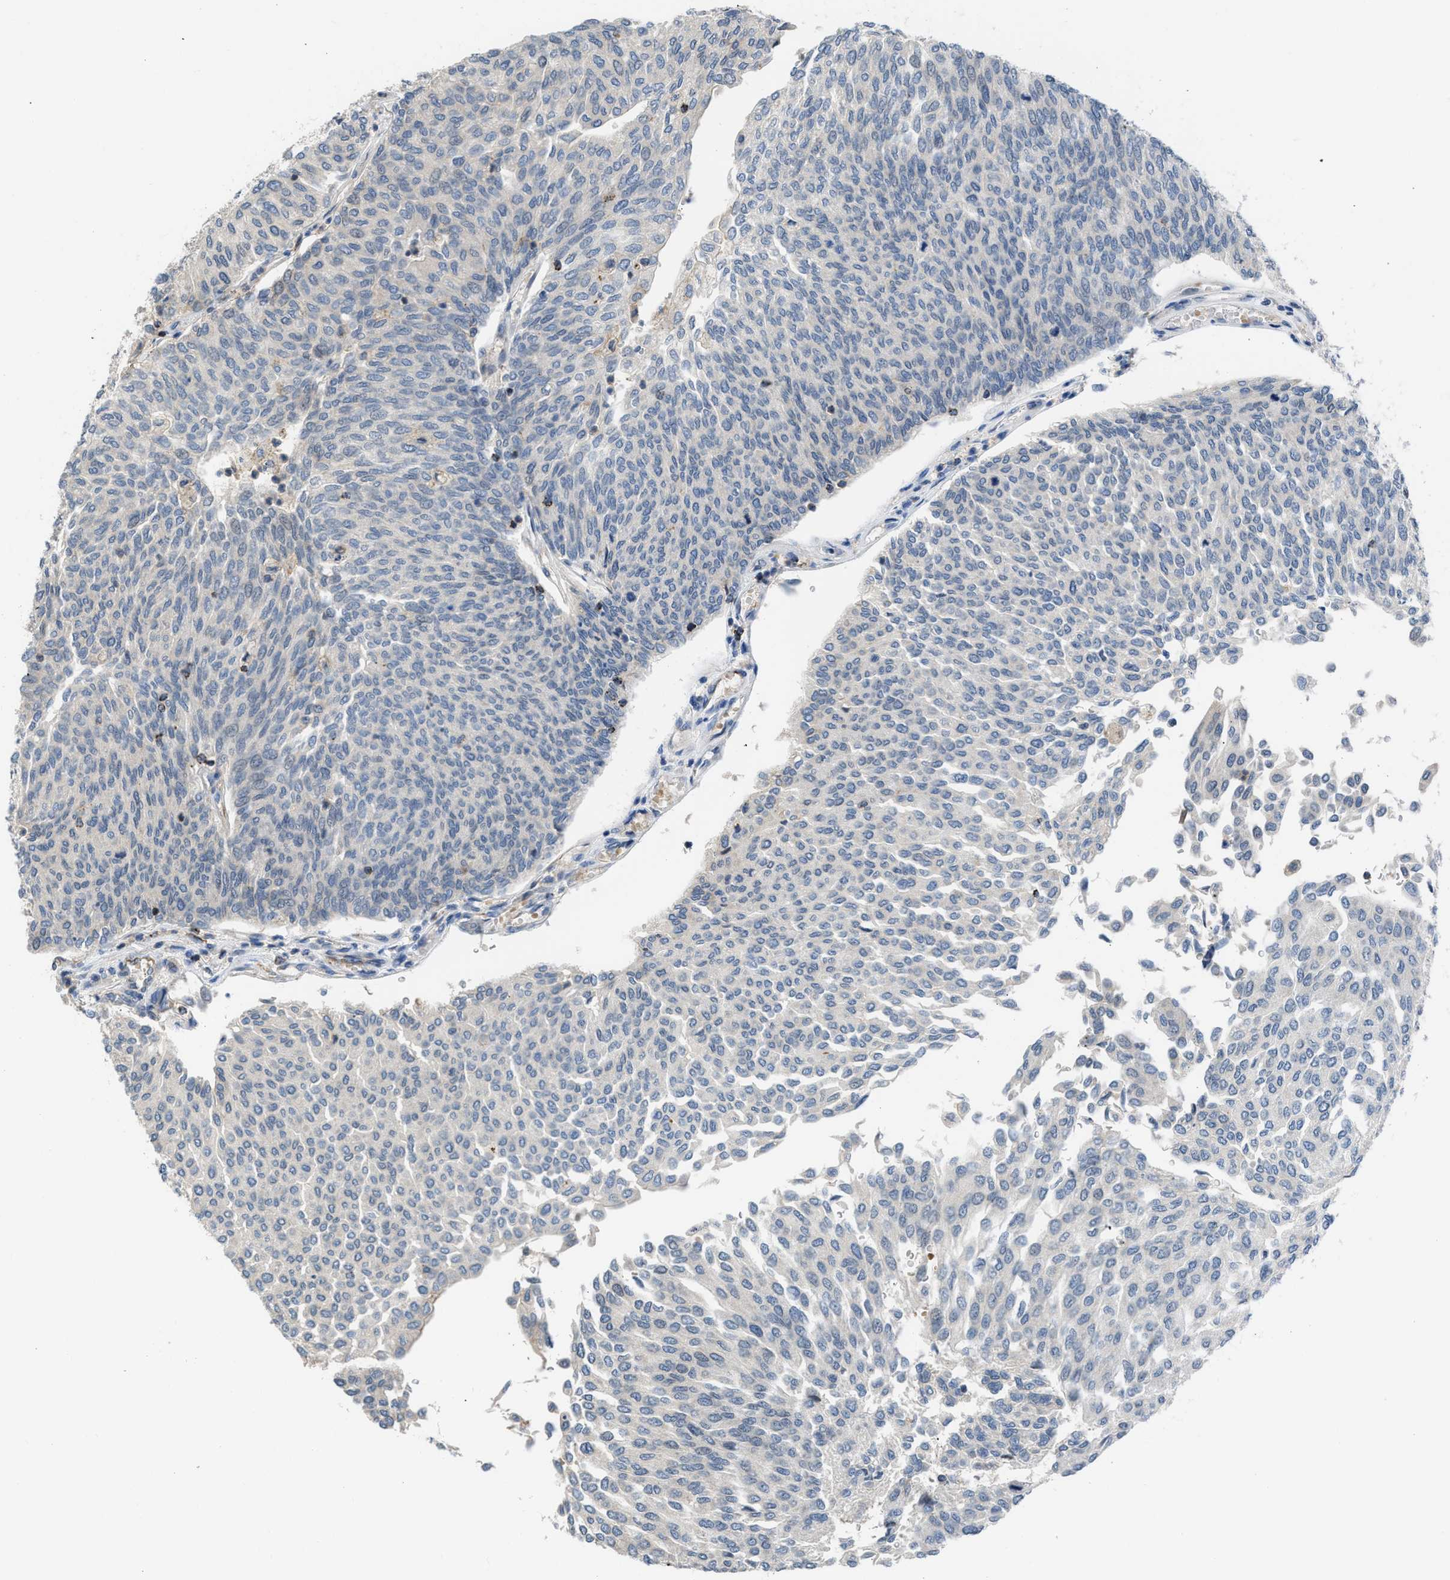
{"staining": {"intensity": "negative", "quantity": "none", "location": "none"}, "tissue": "urothelial cancer", "cell_type": "Tumor cells", "image_type": "cancer", "snomed": [{"axis": "morphology", "description": "Urothelial carcinoma, Low grade"}, {"axis": "topography", "description": "Urinary bladder"}], "caption": "Image shows no protein staining in tumor cells of urothelial cancer tissue.", "gene": "GPATCH2L", "patient": {"sex": "female", "age": 79}}